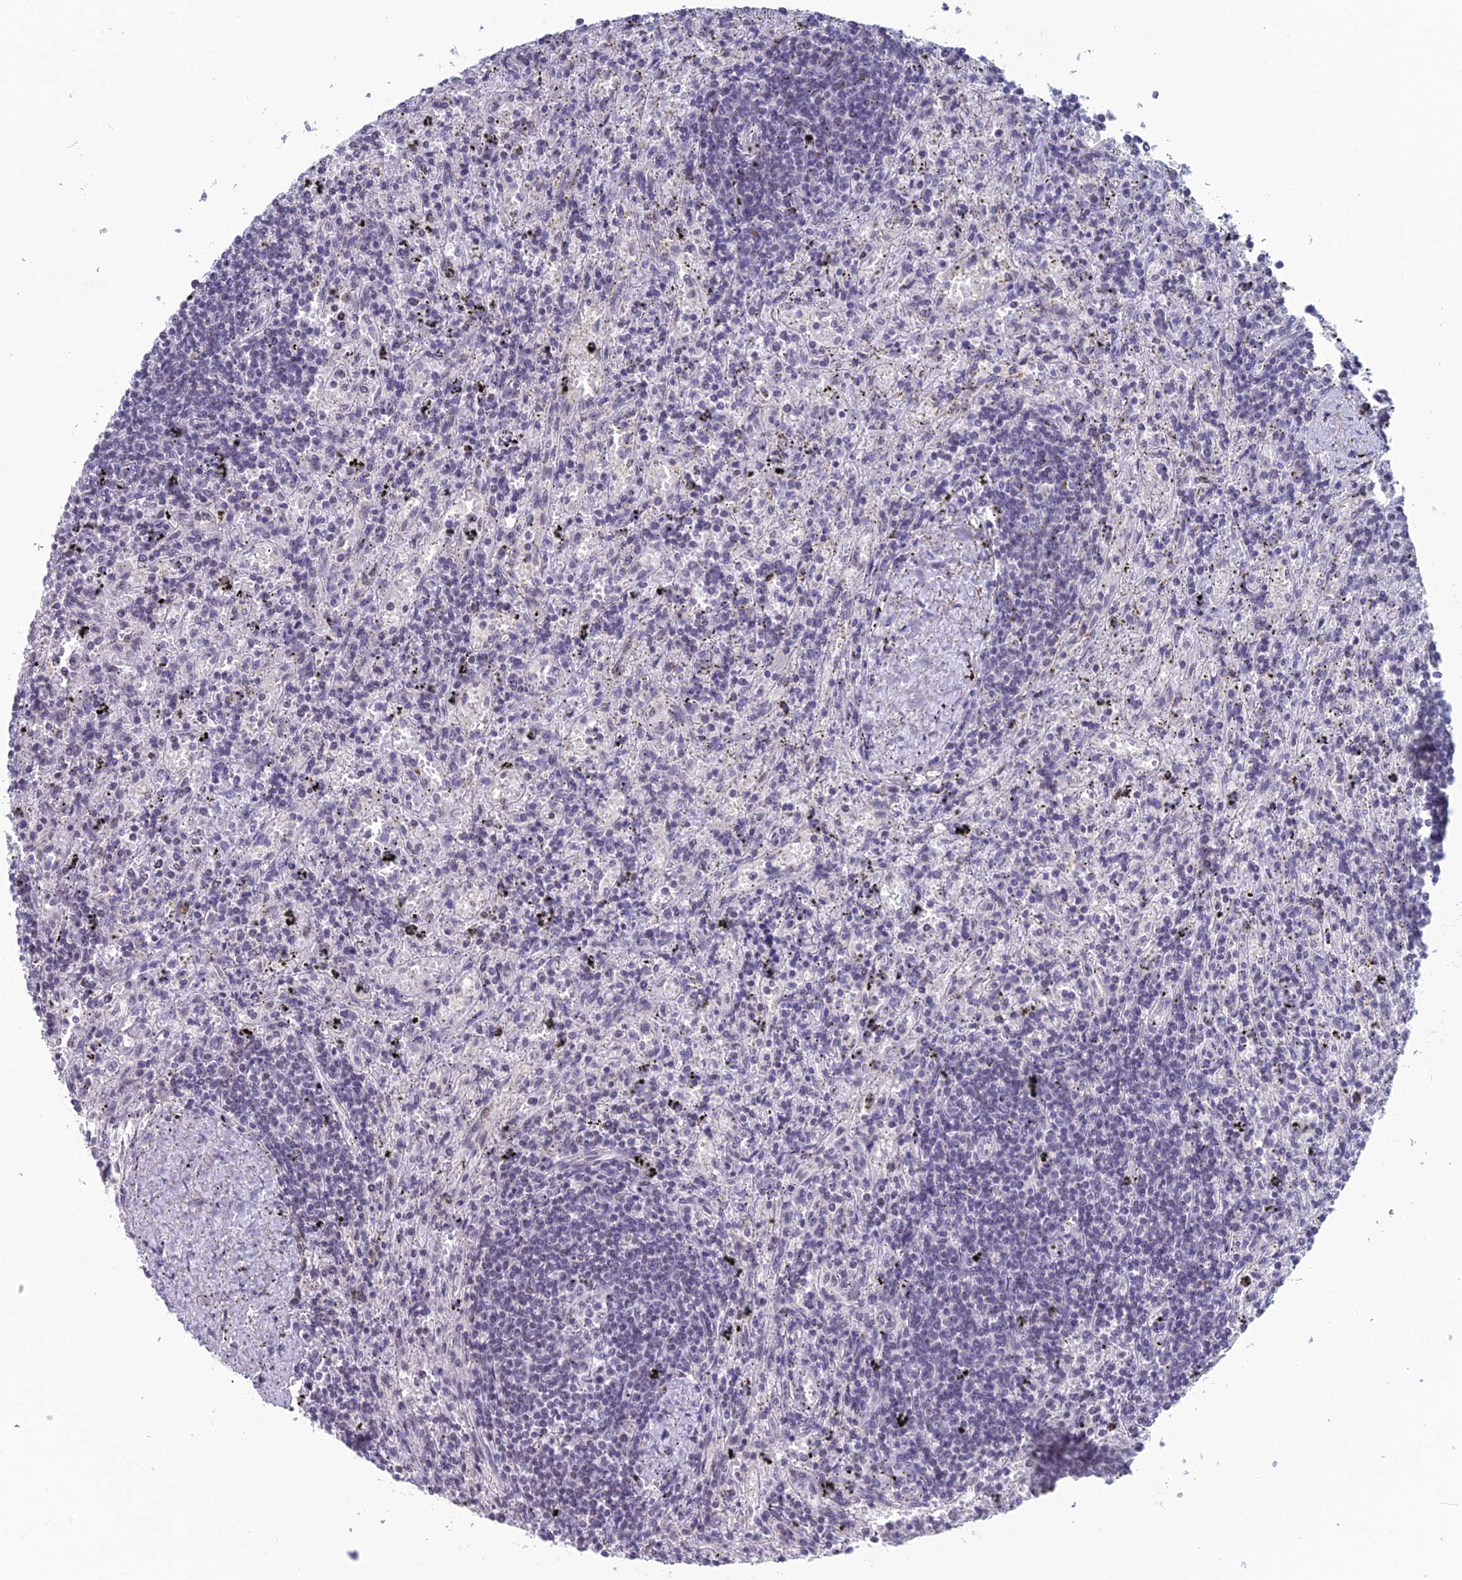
{"staining": {"intensity": "negative", "quantity": "none", "location": "none"}, "tissue": "lymphoma", "cell_type": "Tumor cells", "image_type": "cancer", "snomed": [{"axis": "morphology", "description": "Malignant lymphoma, non-Hodgkin's type, Low grade"}, {"axis": "topography", "description": "Spleen"}], "caption": "High magnification brightfield microscopy of lymphoma stained with DAB (brown) and counterstained with hematoxylin (blue): tumor cells show no significant staining.", "gene": "MT-CO3", "patient": {"sex": "male", "age": 76}}